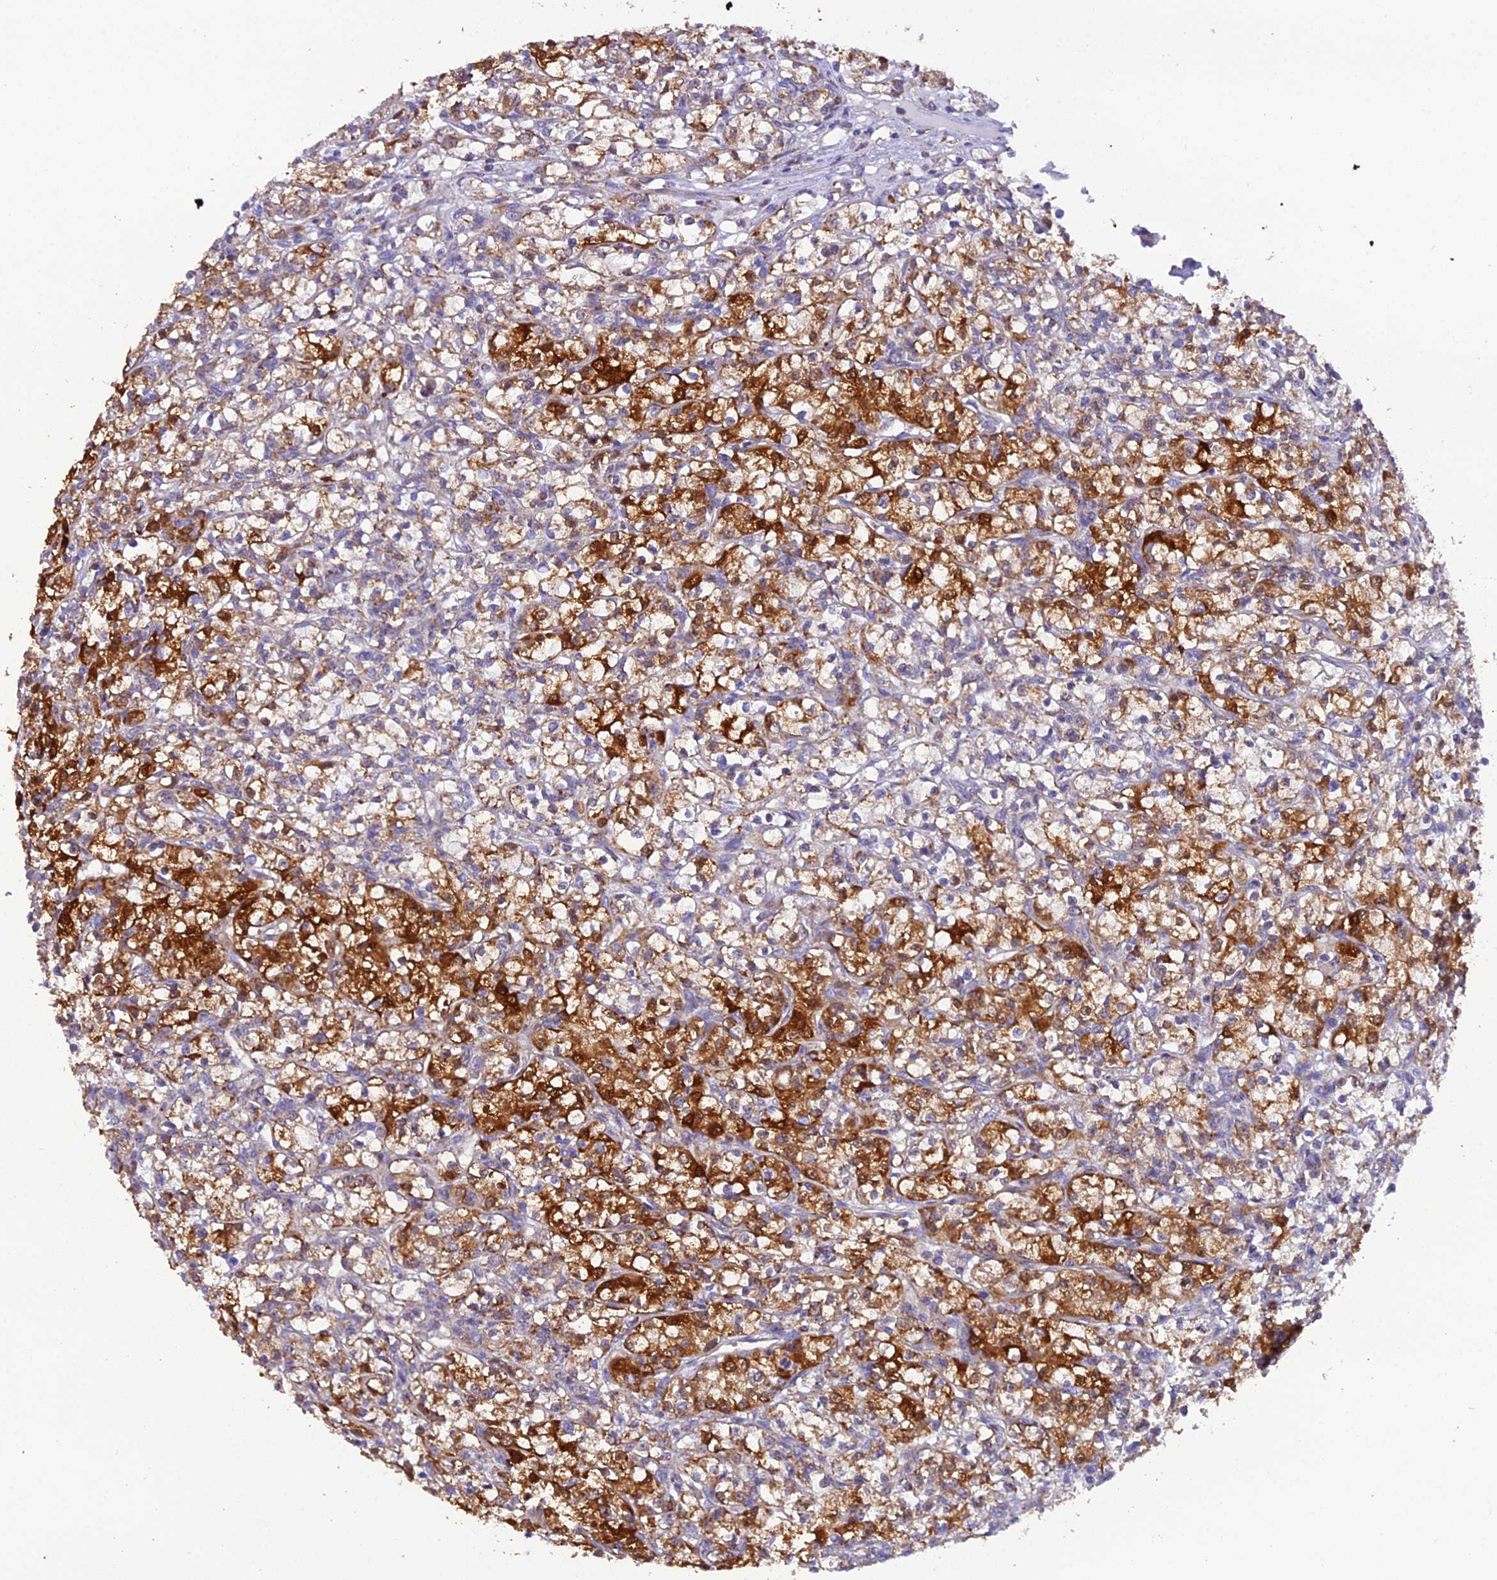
{"staining": {"intensity": "strong", "quantity": "25%-75%", "location": "cytoplasmic/membranous"}, "tissue": "renal cancer", "cell_type": "Tumor cells", "image_type": "cancer", "snomed": [{"axis": "morphology", "description": "Adenocarcinoma, NOS"}, {"axis": "topography", "description": "Kidney"}], "caption": "Tumor cells show strong cytoplasmic/membranous staining in about 25%-75% of cells in adenocarcinoma (renal).", "gene": "GPD1", "patient": {"sex": "female", "age": 59}}